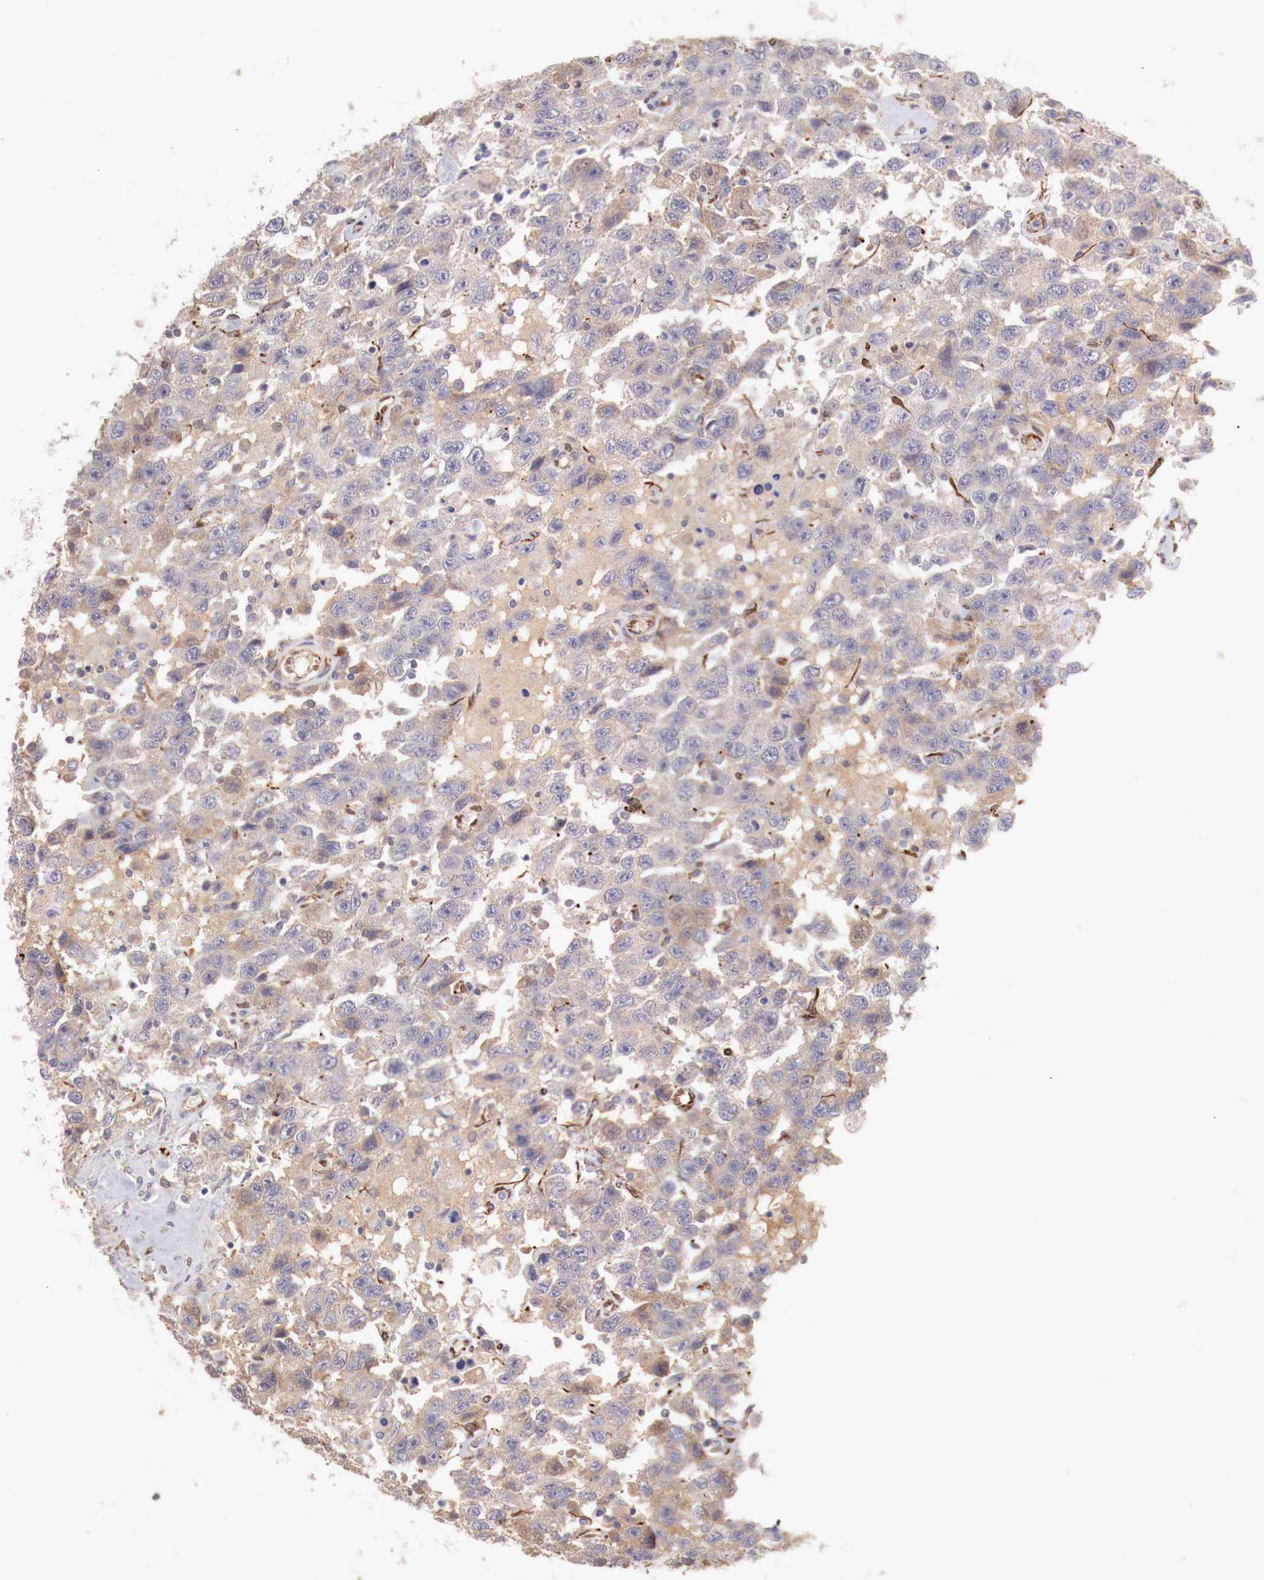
{"staining": {"intensity": "negative", "quantity": "none", "location": "none"}, "tissue": "testis cancer", "cell_type": "Tumor cells", "image_type": "cancer", "snomed": [{"axis": "morphology", "description": "Seminoma, NOS"}, {"axis": "topography", "description": "Testis"}], "caption": "Seminoma (testis) was stained to show a protein in brown. There is no significant staining in tumor cells.", "gene": "WT1", "patient": {"sex": "male", "age": 41}}